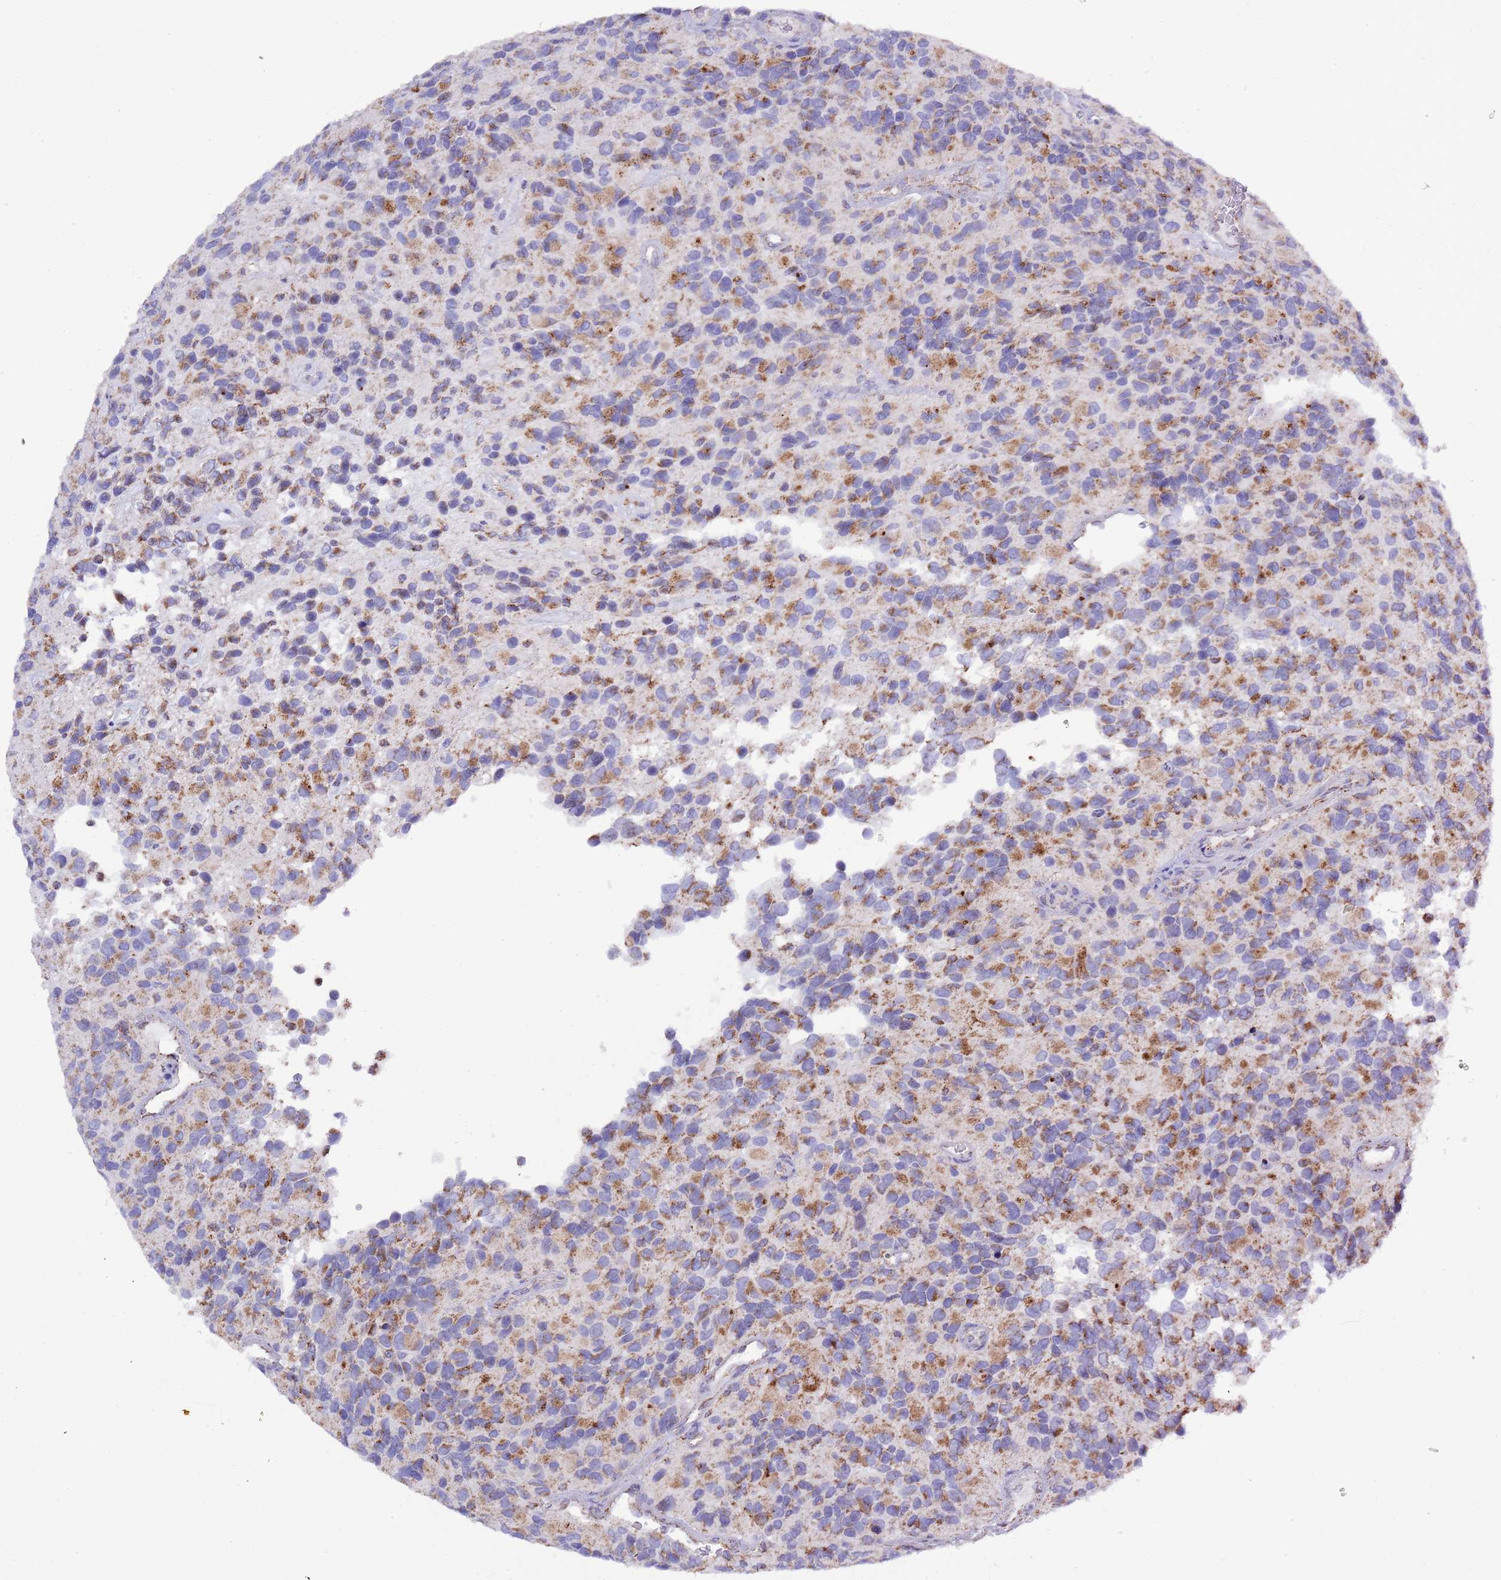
{"staining": {"intensity": "moderate", "quantity": "<25%", "location": "cytoplasmic/membranous"}, "tissue": "glioma", "cell_type": "Tumor cells", "image_type": "cancer", "snomed": [{"axis": "morphology", "description": "Glioma, malignant, High grade"}, {"axis": "topography", "description": "Brain"}], "caption": "A high-resolution micrograph shows immunohistochemistry staining of high-grade glioma (malignant), which reveals moderate cytoplasmic/membranous staining in approximately <25% of tumor cells.", "gene": "TEKTIP1", "patient": {"sex": "male", "age": 77}}